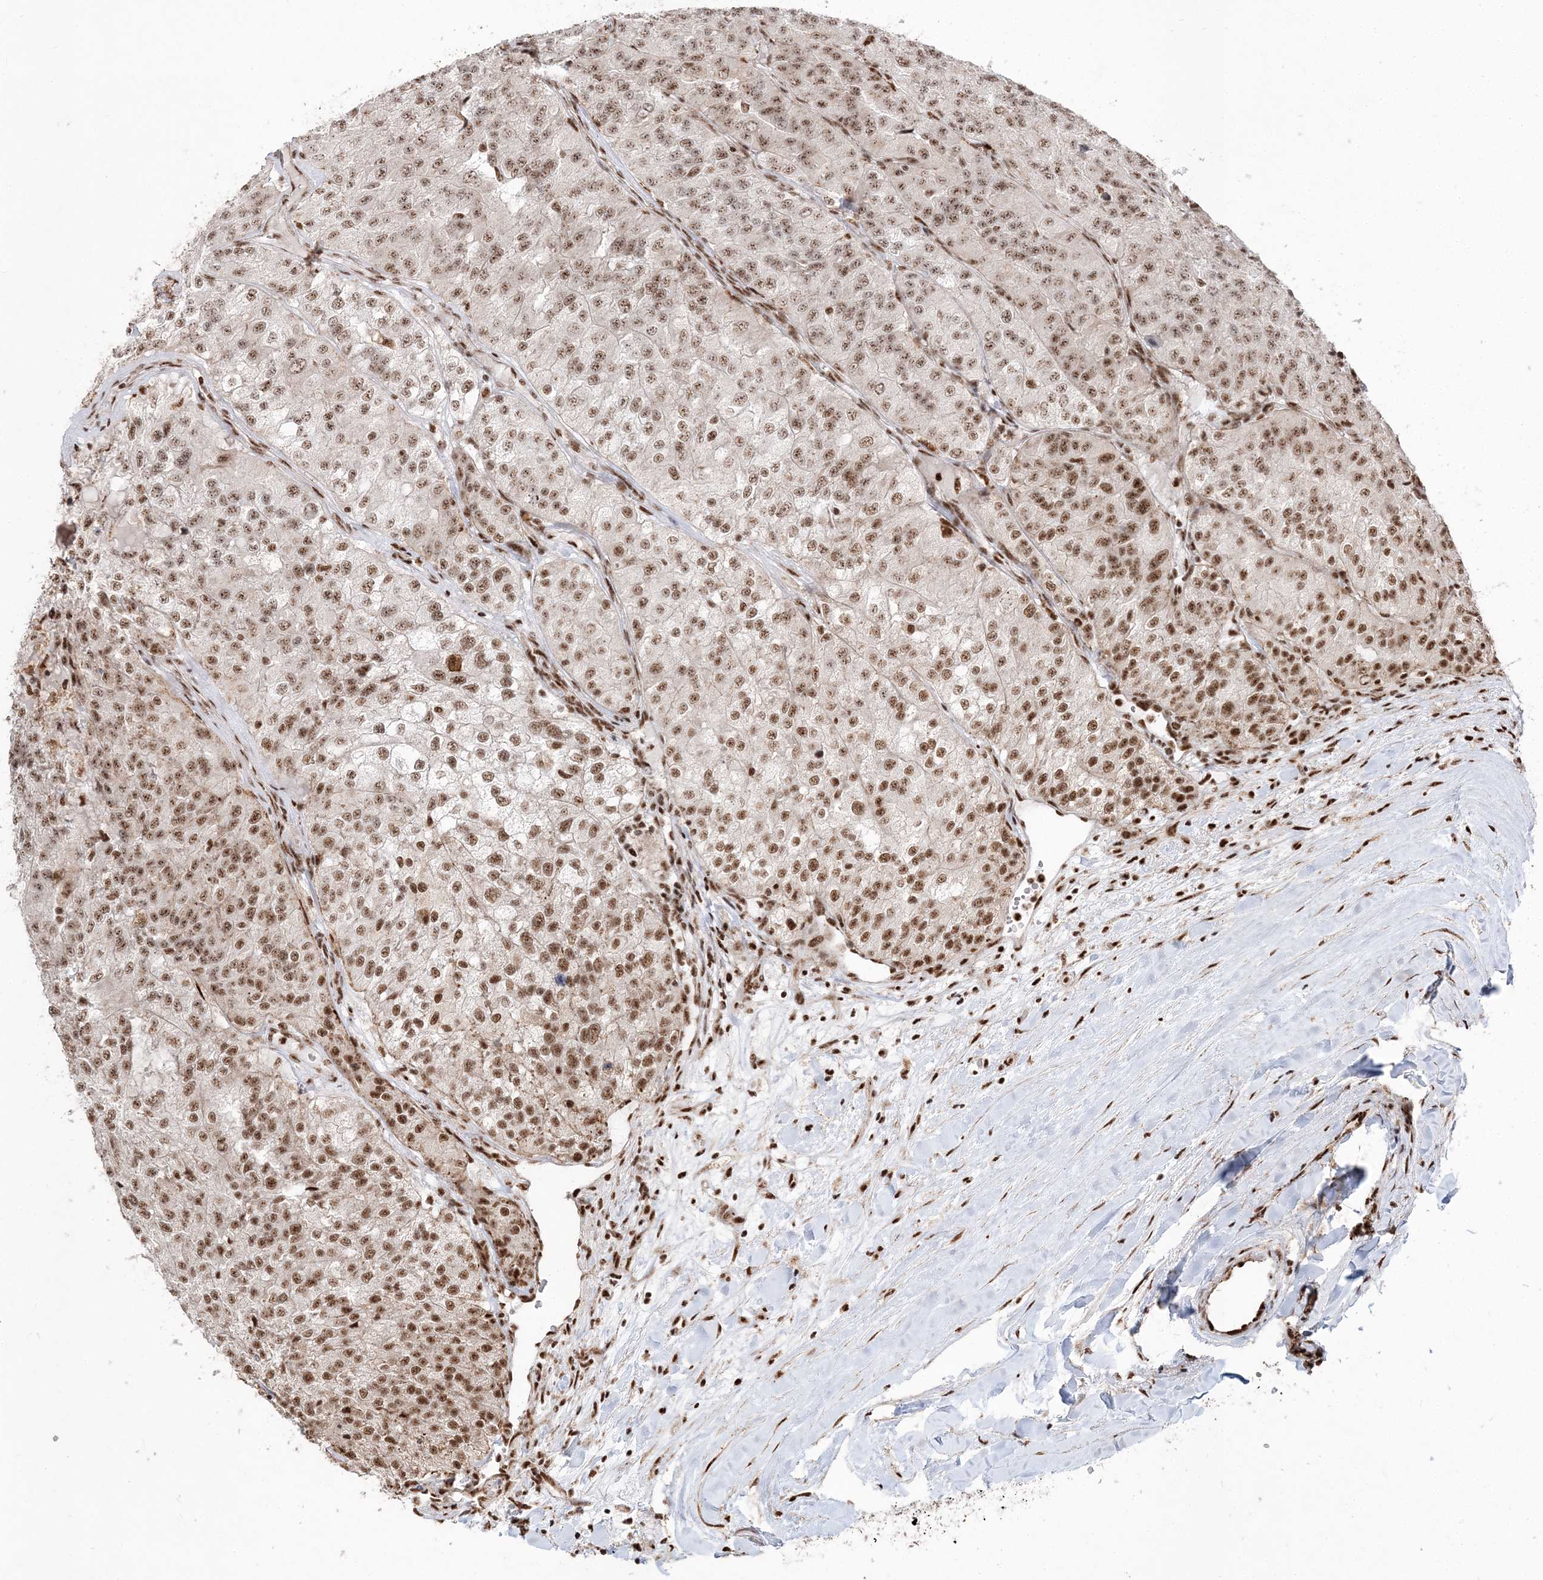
{"staining": {"intensity": "moderate", "quantity": ">75%", "location": "nuclear"}, "tissue": "renal cancer", "cell_type": "Tumor cells", "image_type": "cancer", "snomed": [{"axis": "morphology", "description": "Adenocarcinoma, NOS"}, {"axis": "topography", "description": "Kidney"}], "caption": "Immunohistochemistry (IHC) micrograph of renal cancer stained for a protein (brown), which displays medium levels of moderate nuclear positivity in approximately >75% of tumor cells.", "gene": "RBM17", "patient": {"sex": "female", "age": 63}}